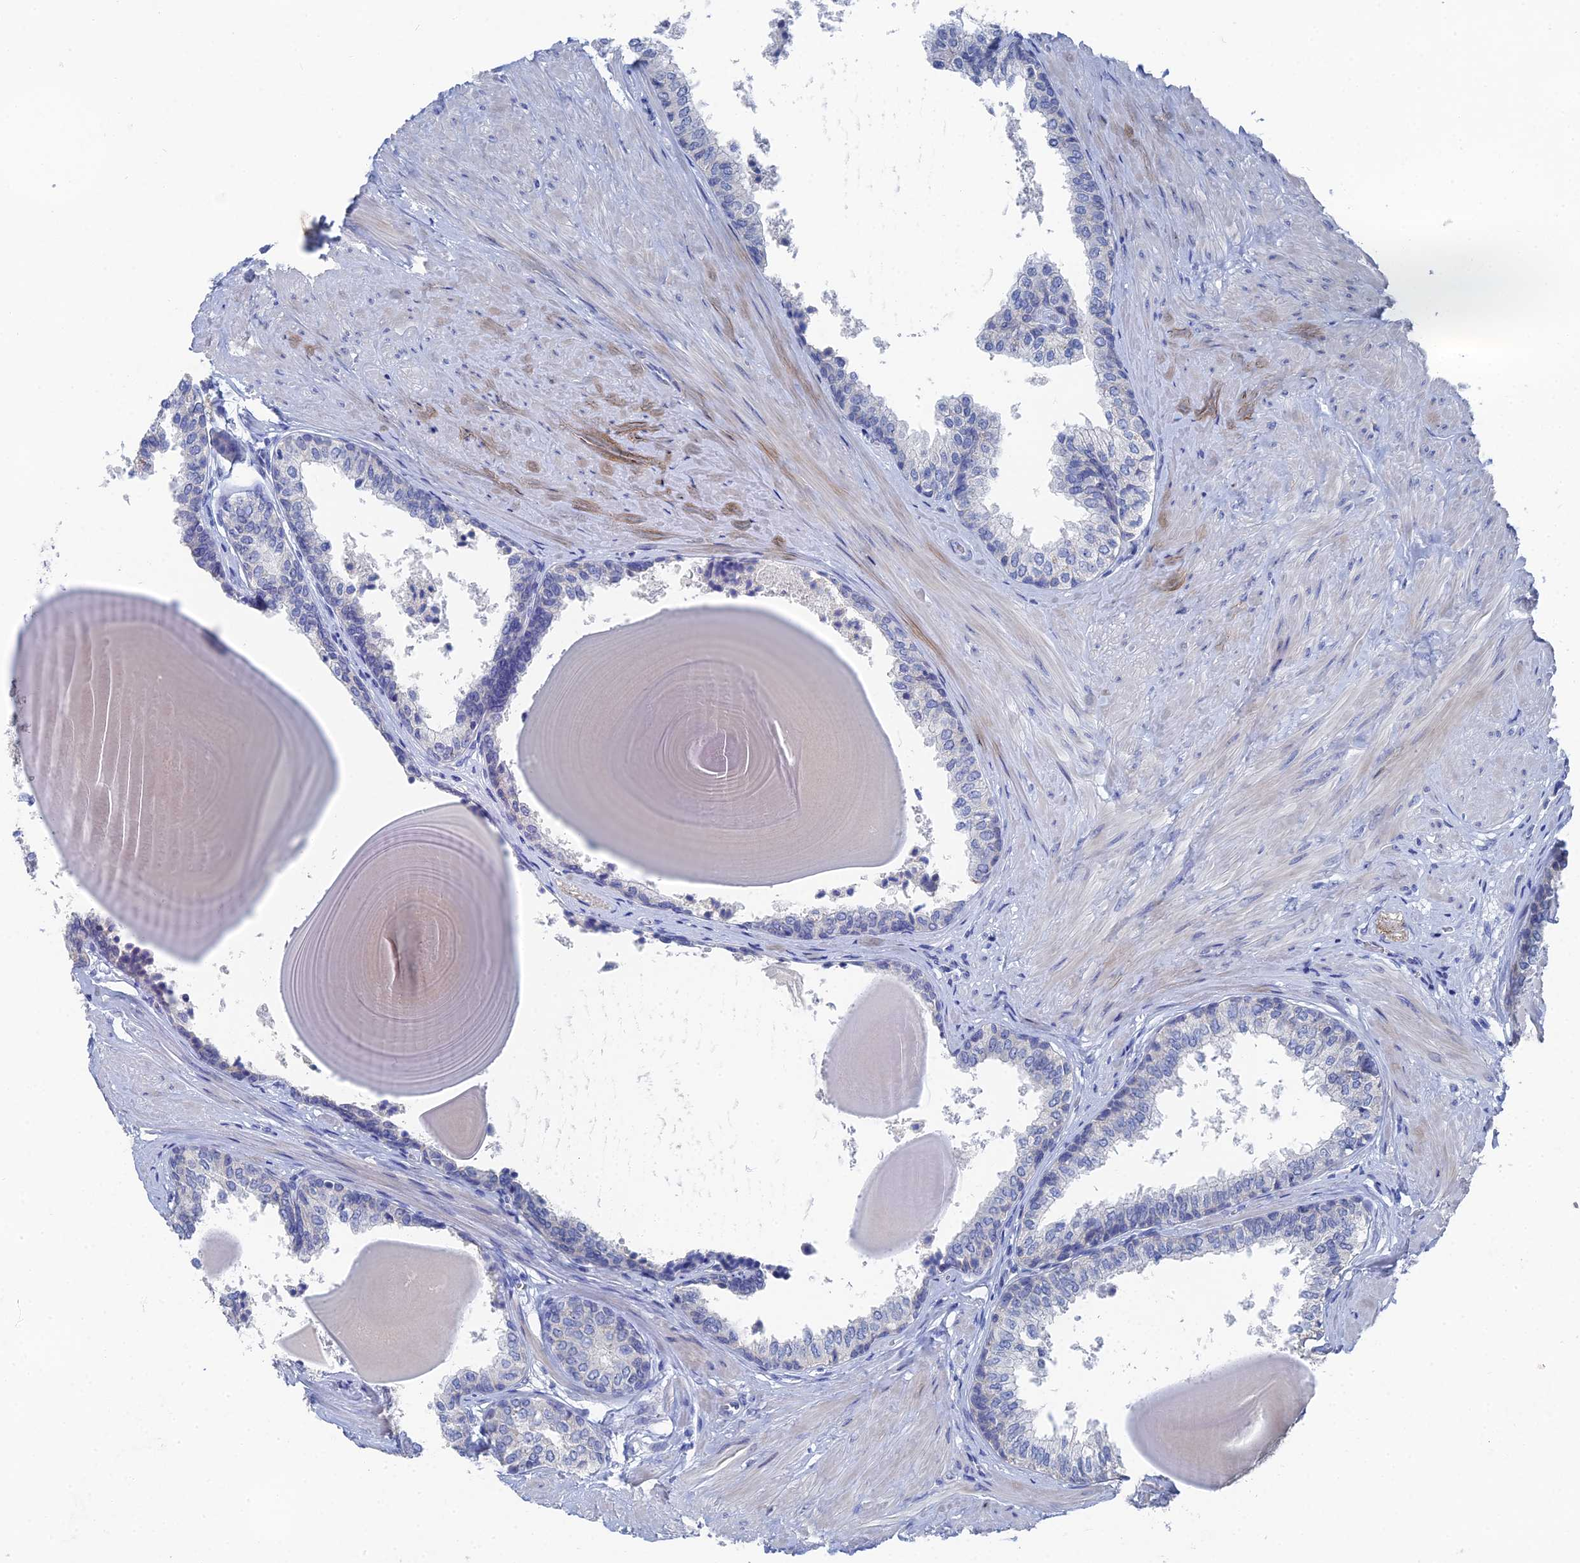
{"staining": {"intensity": "negative", "quantity": "none", "location": "none"}, "tissue": "prostate", "cell_type": "Glandular cells", "image_type": "normal", "snomed": [{"axis": "morphology", "description": "Normal tissue, NOS"}, {"axis": "topography", "description": "Prostate"}], "caption": "Glandular cells show no significant expression in unremarkable prostate. (DAB (3,3'-diaminobenzidine) IHC, high magnification).", "gene": "GFAP", "patient": {"sex": "male", "age": 48}}